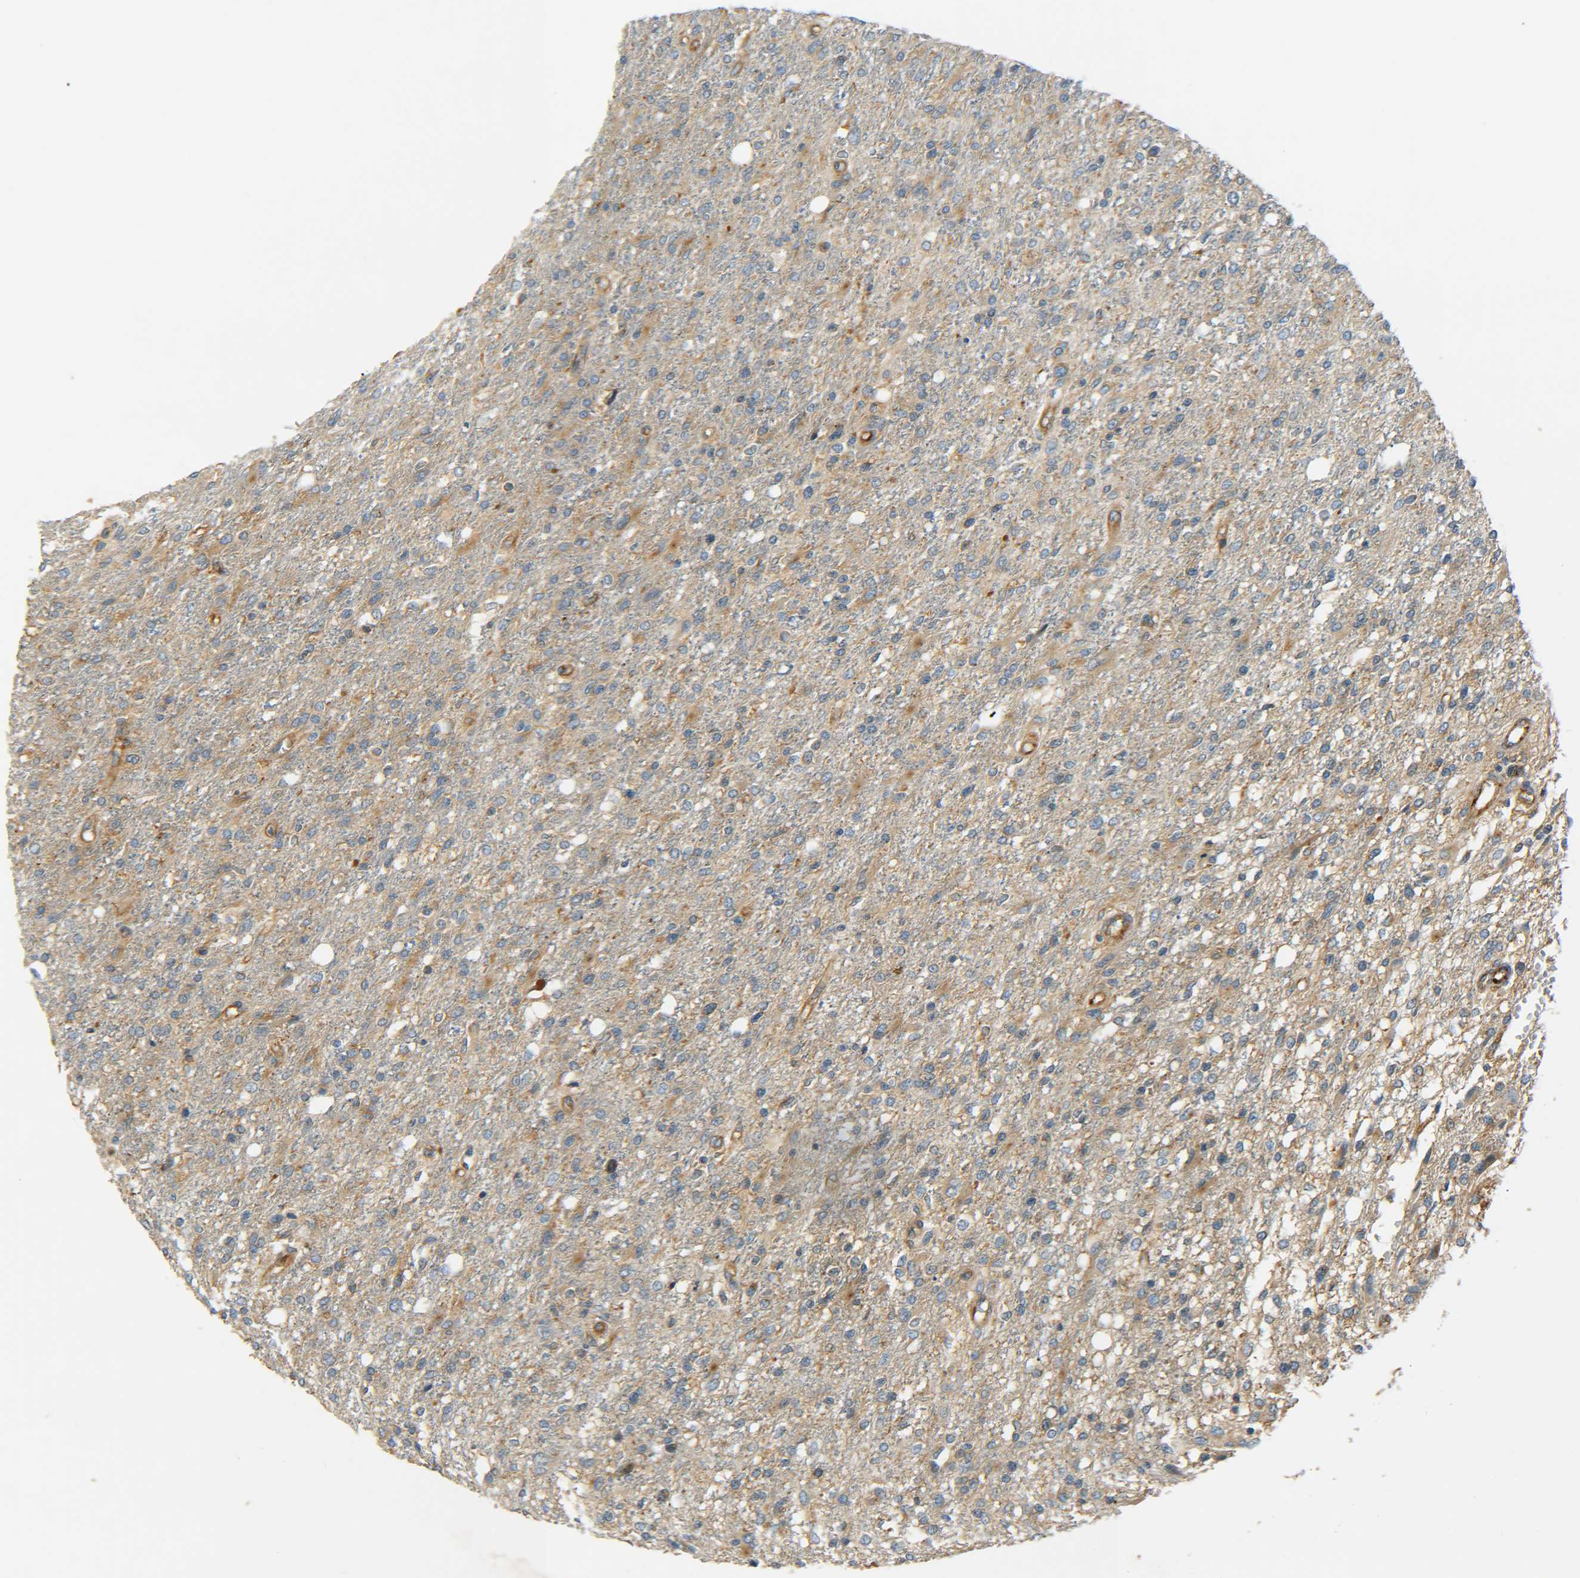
{"staining": {"intensity": "weak", "quantity": "25%-75%", "location": "cytoplasmic/membranous"}, "tissue": "glioma", "cell_type": "Tumor cells", "image_type": "cancer", "snomed": [{"axis": "morphology", "description": "Glioma, malignant, High grade"}, {"axis": "topography", "description": "Cerebral cortex"}], "caption": "Malignant glioma (high-grade) stained for a protein (brown) reveals weak cytoplasmic/membranous positive positivity in approximately 25%-75% of tumor cells.", "gene": "LRCH3", "patient": {"sex": "male", "age": 76}}